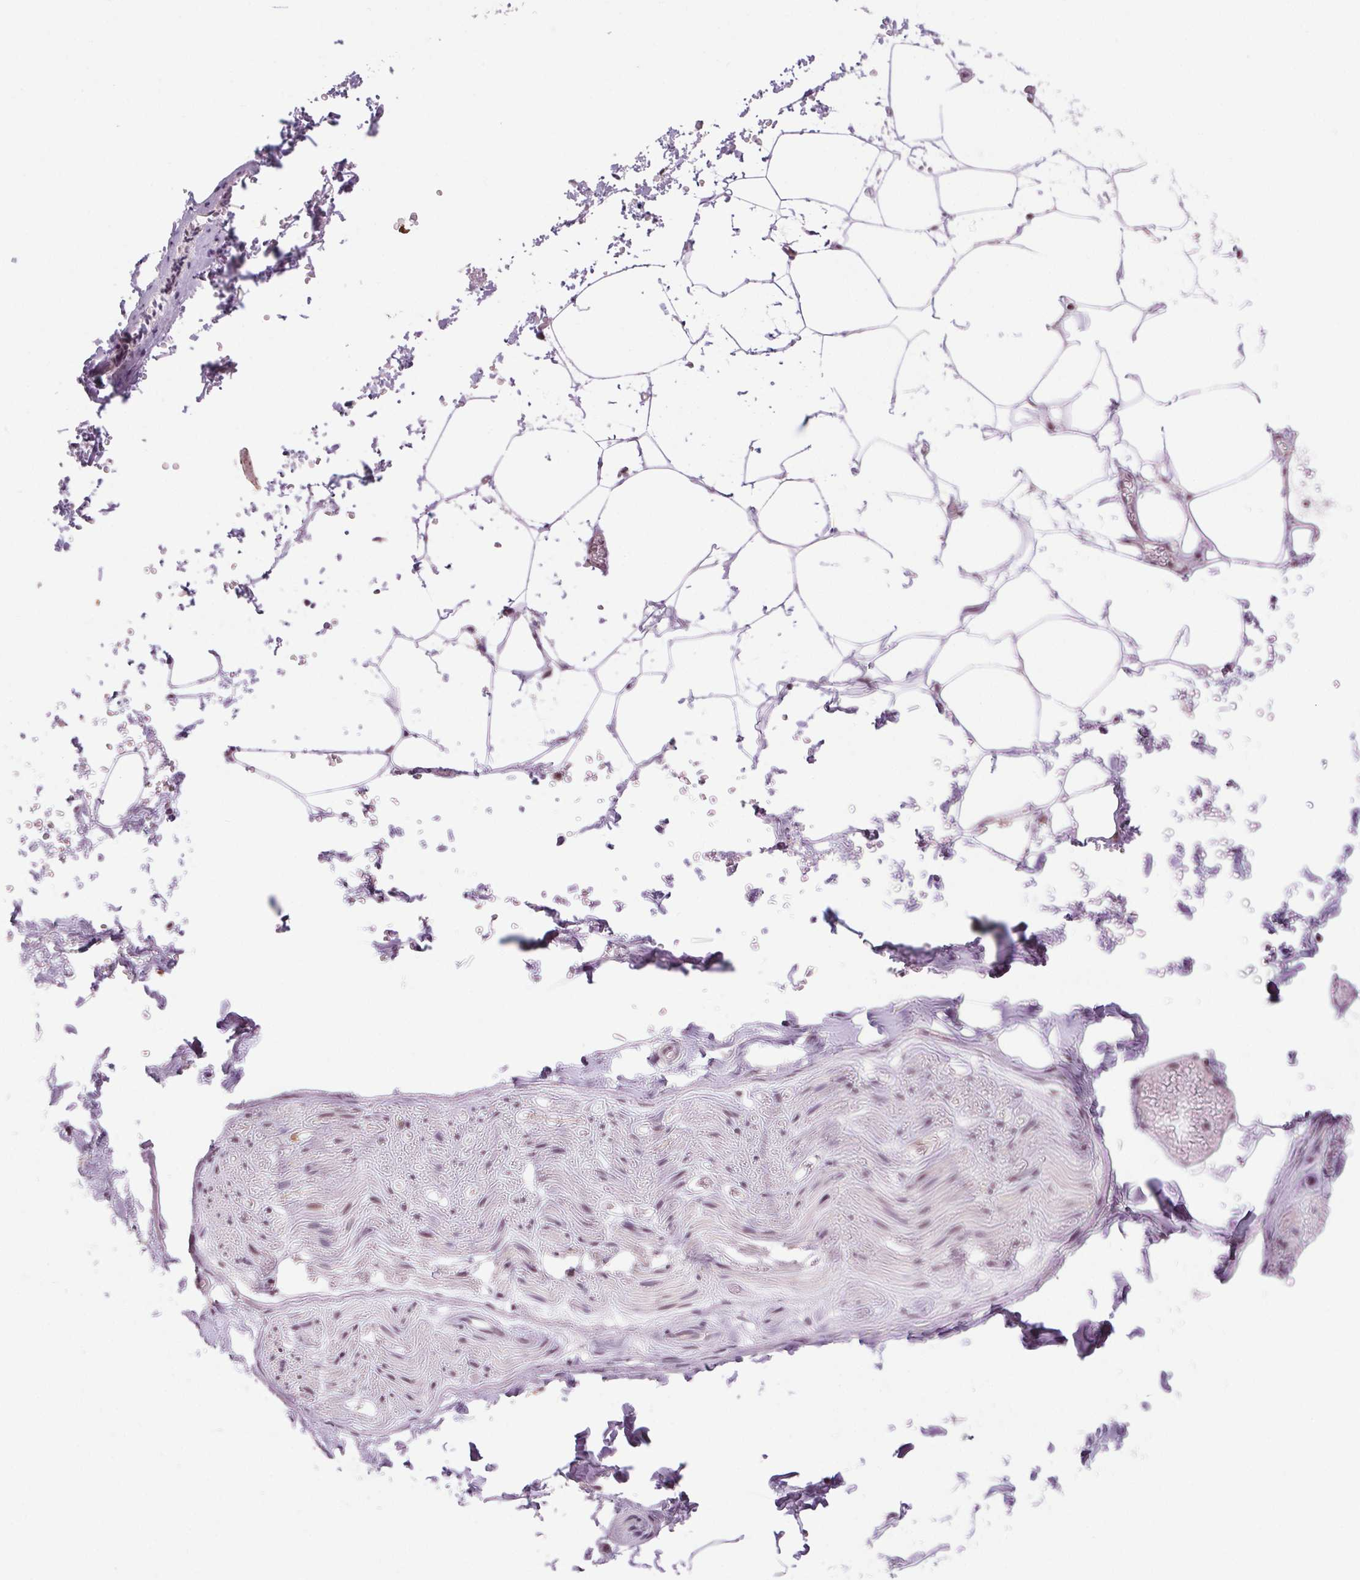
{"staining": {"intensity": "moderate", "quantity": "25%-75%", "location": "cytoplasmic/membranous,nuclear"}, "tissue": "adipose tissue", "cell_type": "Adipocytes", "image_type": "normal", "snomed": [{"axis": "morphology", "description": "Normal tissue, NOS"}, {"axis": "topography", "description": "Prostate"}, {"axis": "topography", "description": "Peripheral nerve tissue"}], "caption": "The micrograph displays a brown stain indicating the presence of a protein in the cytoplasmic/membranous,nuclear of adipocytes in adipose tissue.", "gene": "CHMP4B", "patient": {"sex": "male", "age": 55}}